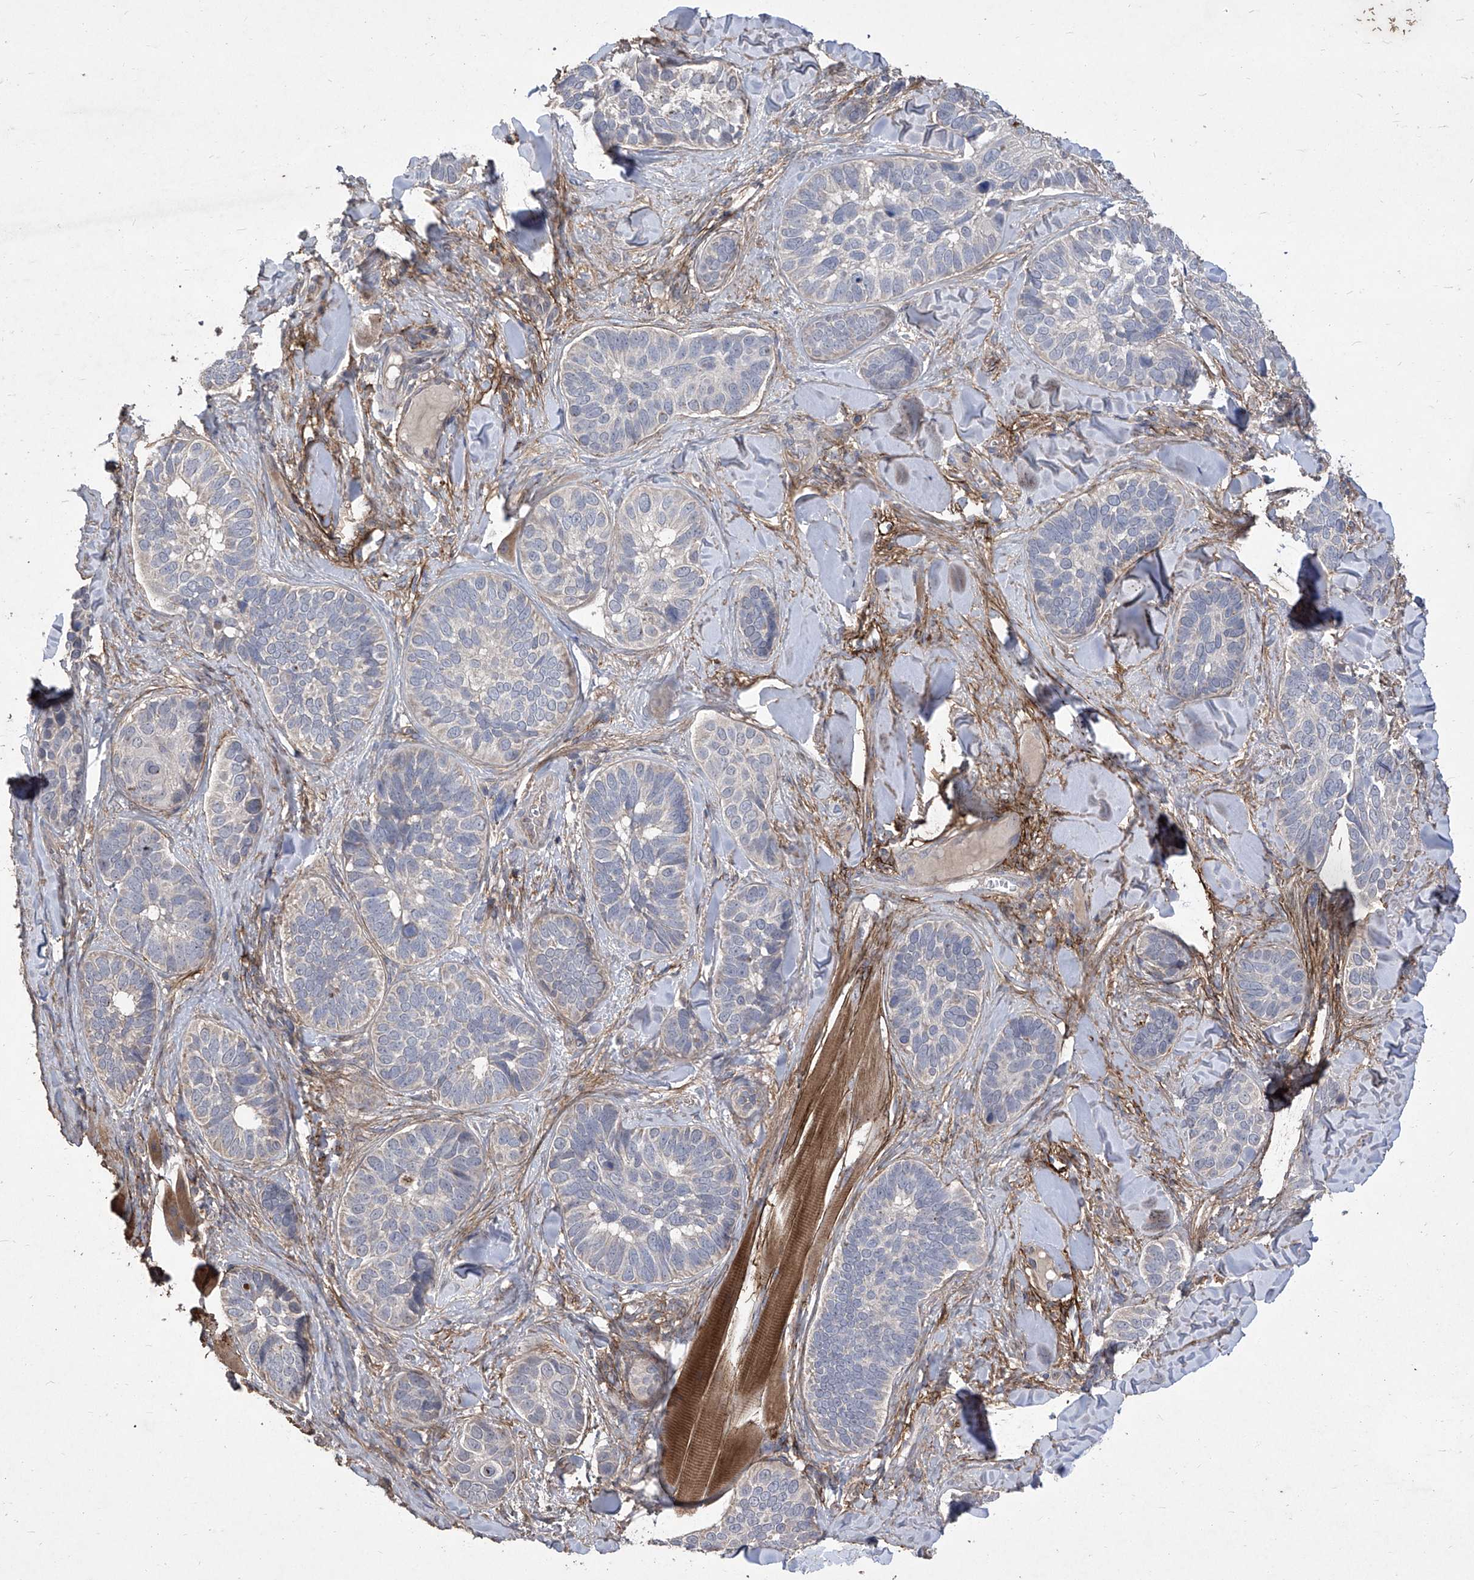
{"staining": {"intensity": "negative", "quantity": "none", "location": "none"}, "tissue": "skin cancer", "cell_type": "Tumor cells", "image_type": "cancer", "snomed": [{"axis": "morphology", "description": "Basal cell carcinoma"}, {"axis": "topography", "description": "Skin"}], "caption": "Immunohistochemical staining of human skin cancer (basal cell carcinoma) demonstrates no significant expression in tumor cells.", "gene": "TXNIP", "patient": {"sex": "male", "age": 62}}